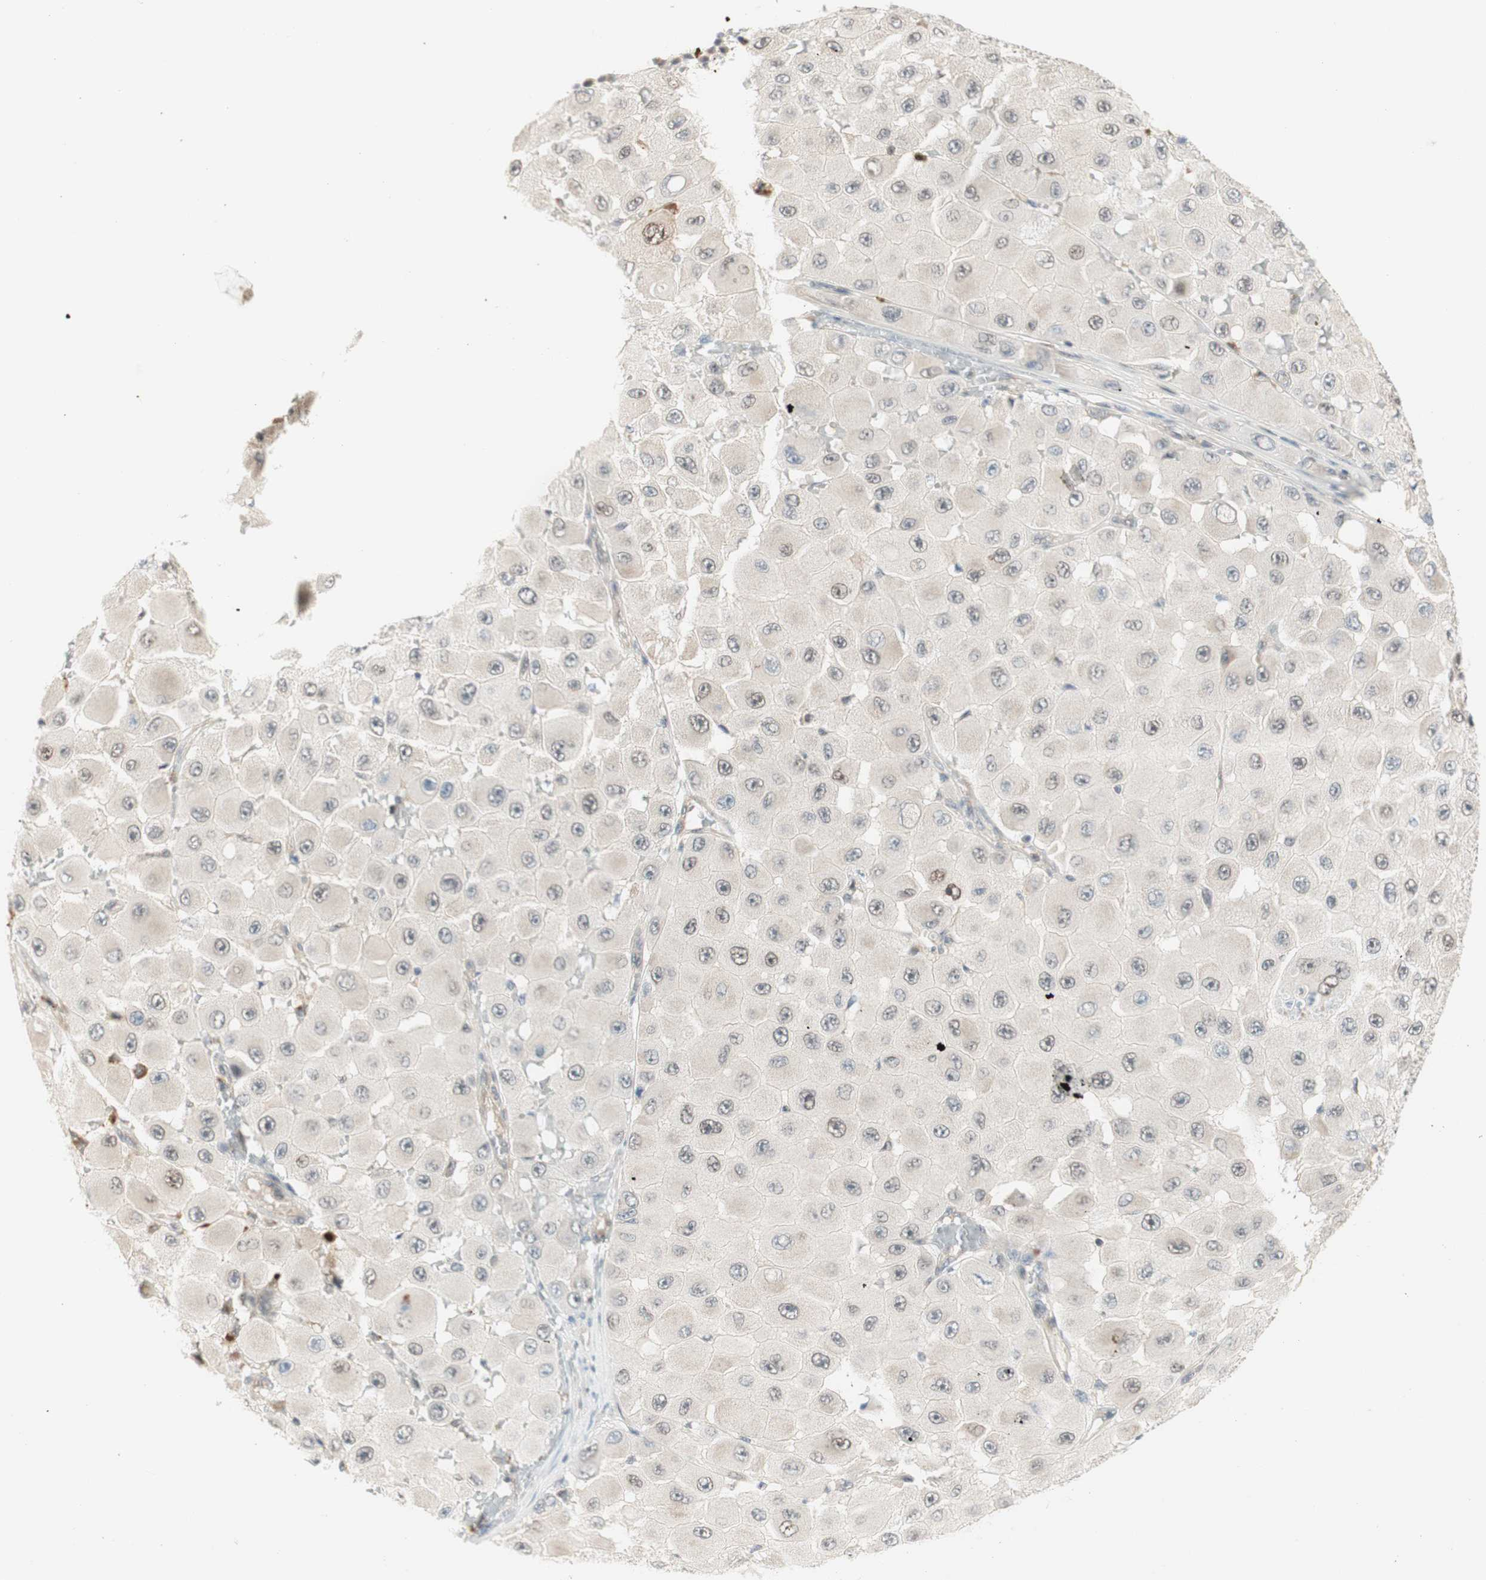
{"staining": {"intensity": "weak", "quantity": "<25%", "location": "nuclear"}, "tissue": "melanoma", "cell_type": "Tumor cells", "image_type": "cancer", "snomed": [{"axis": "morphology", "description": "Malignant melanoma, NOS"}, {"axis": "topography", "description": "Skin"}], "caption": "Tumor cells show no significant expression in melanoma.", "gene": "RFNG", "patient": {"sex": "female", "age": 81}}